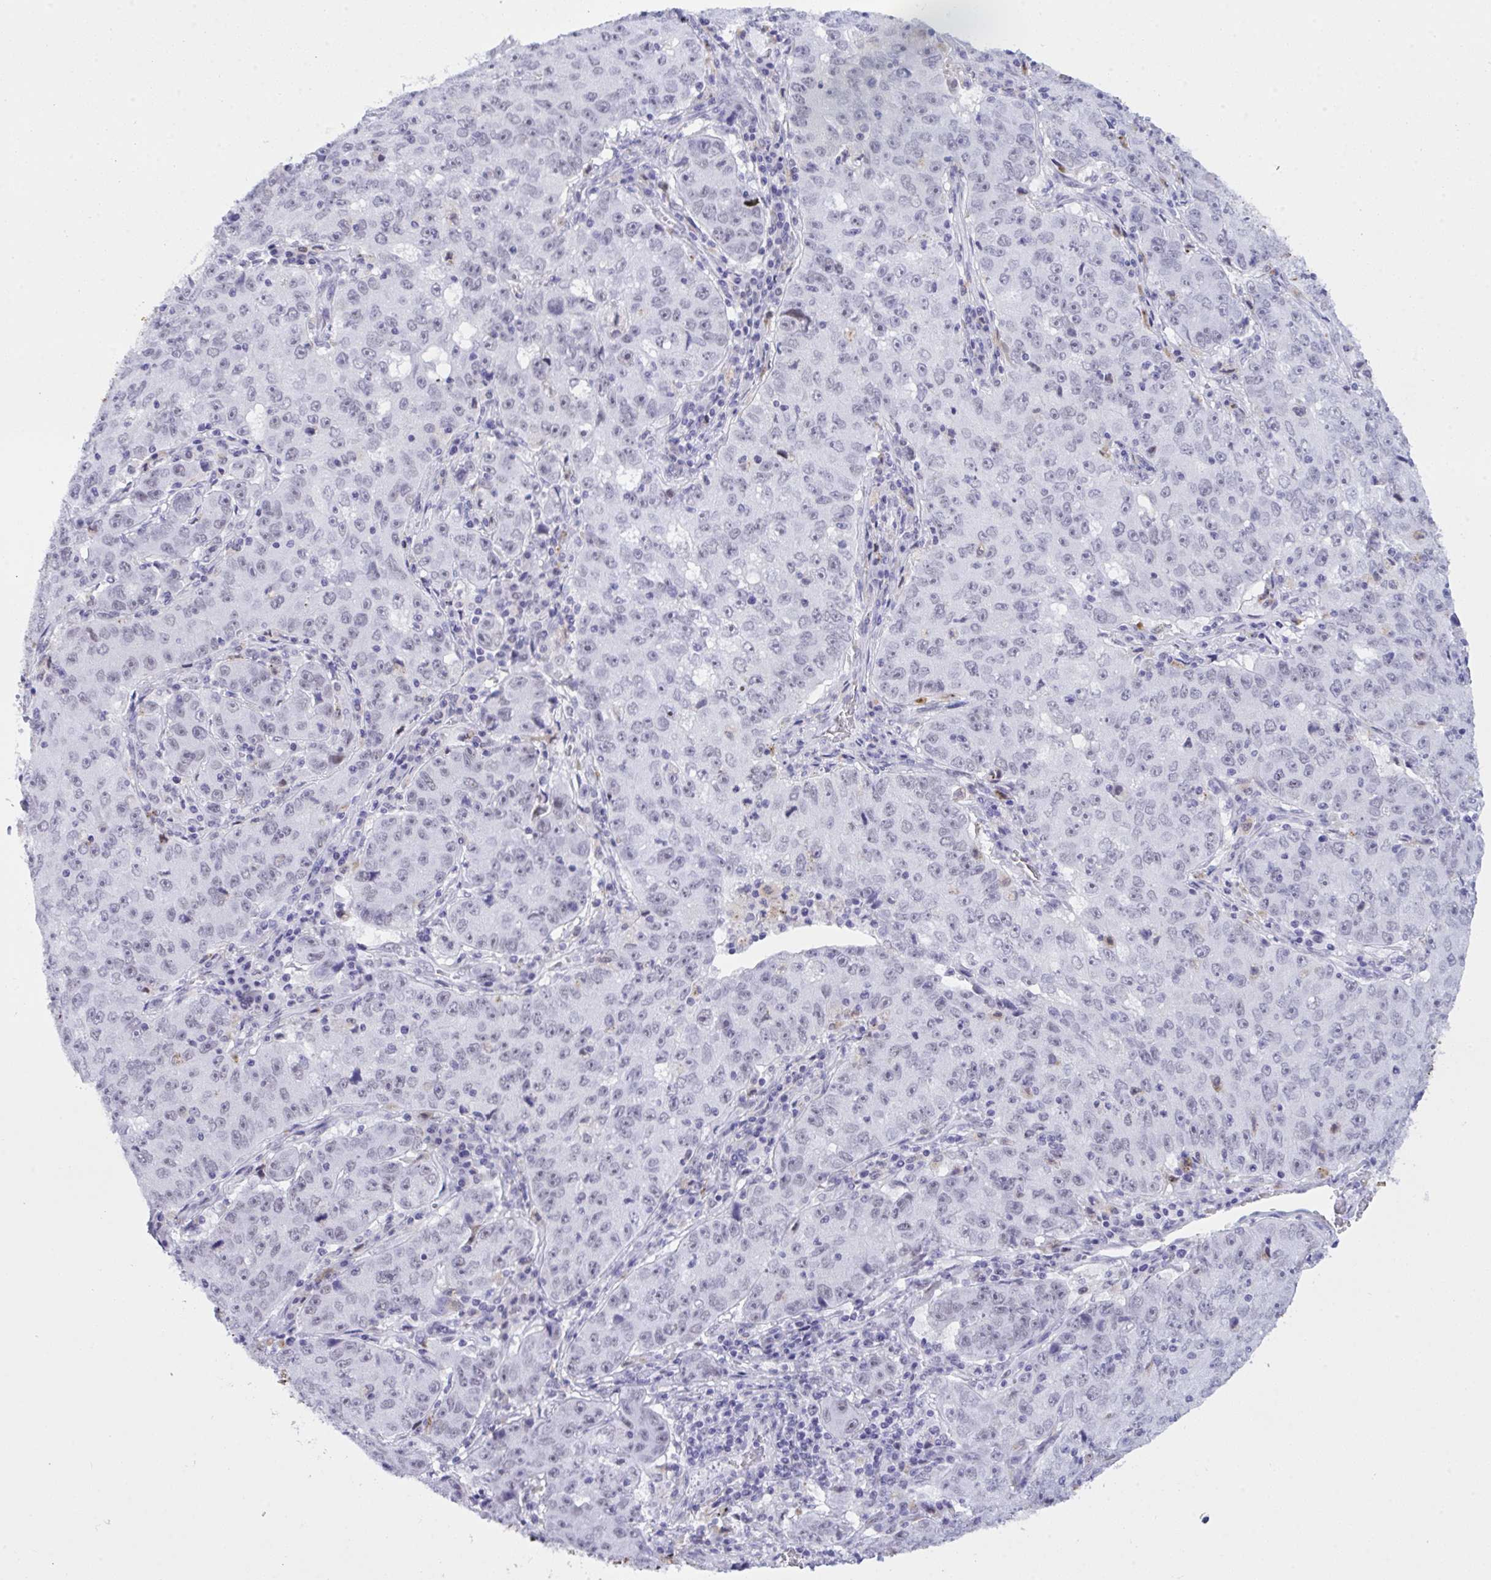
{"staining": {"intensity": "negative", "quantity": "none", "location": "none"}, "tissue": "lung cancer", "cell_type": "Tumor cells", "image_type": "cancer", "snomed": [{"axis": "morphology", "description": "Normal morphology"}, {"axis": "morphology", "description": "Adenocarcinoma, NOS"}, {"axis": "topography", "description": "Lymph node"}, {"axis": "topography", "description": "Lung"}], "caption": "An immunohistochemistry image of lung cancer (adenocarcinoma) is shown. There is no staining in tumor cells of lung cancer (adenocarcinoma). The staining was performed using DAB to visualize the protein expression in brown, while the nuclei were stained in blue with hematoxylin (Magnification: 20x).", "gene": "ELN", "patient": {"sex": "female", "age": 57}}